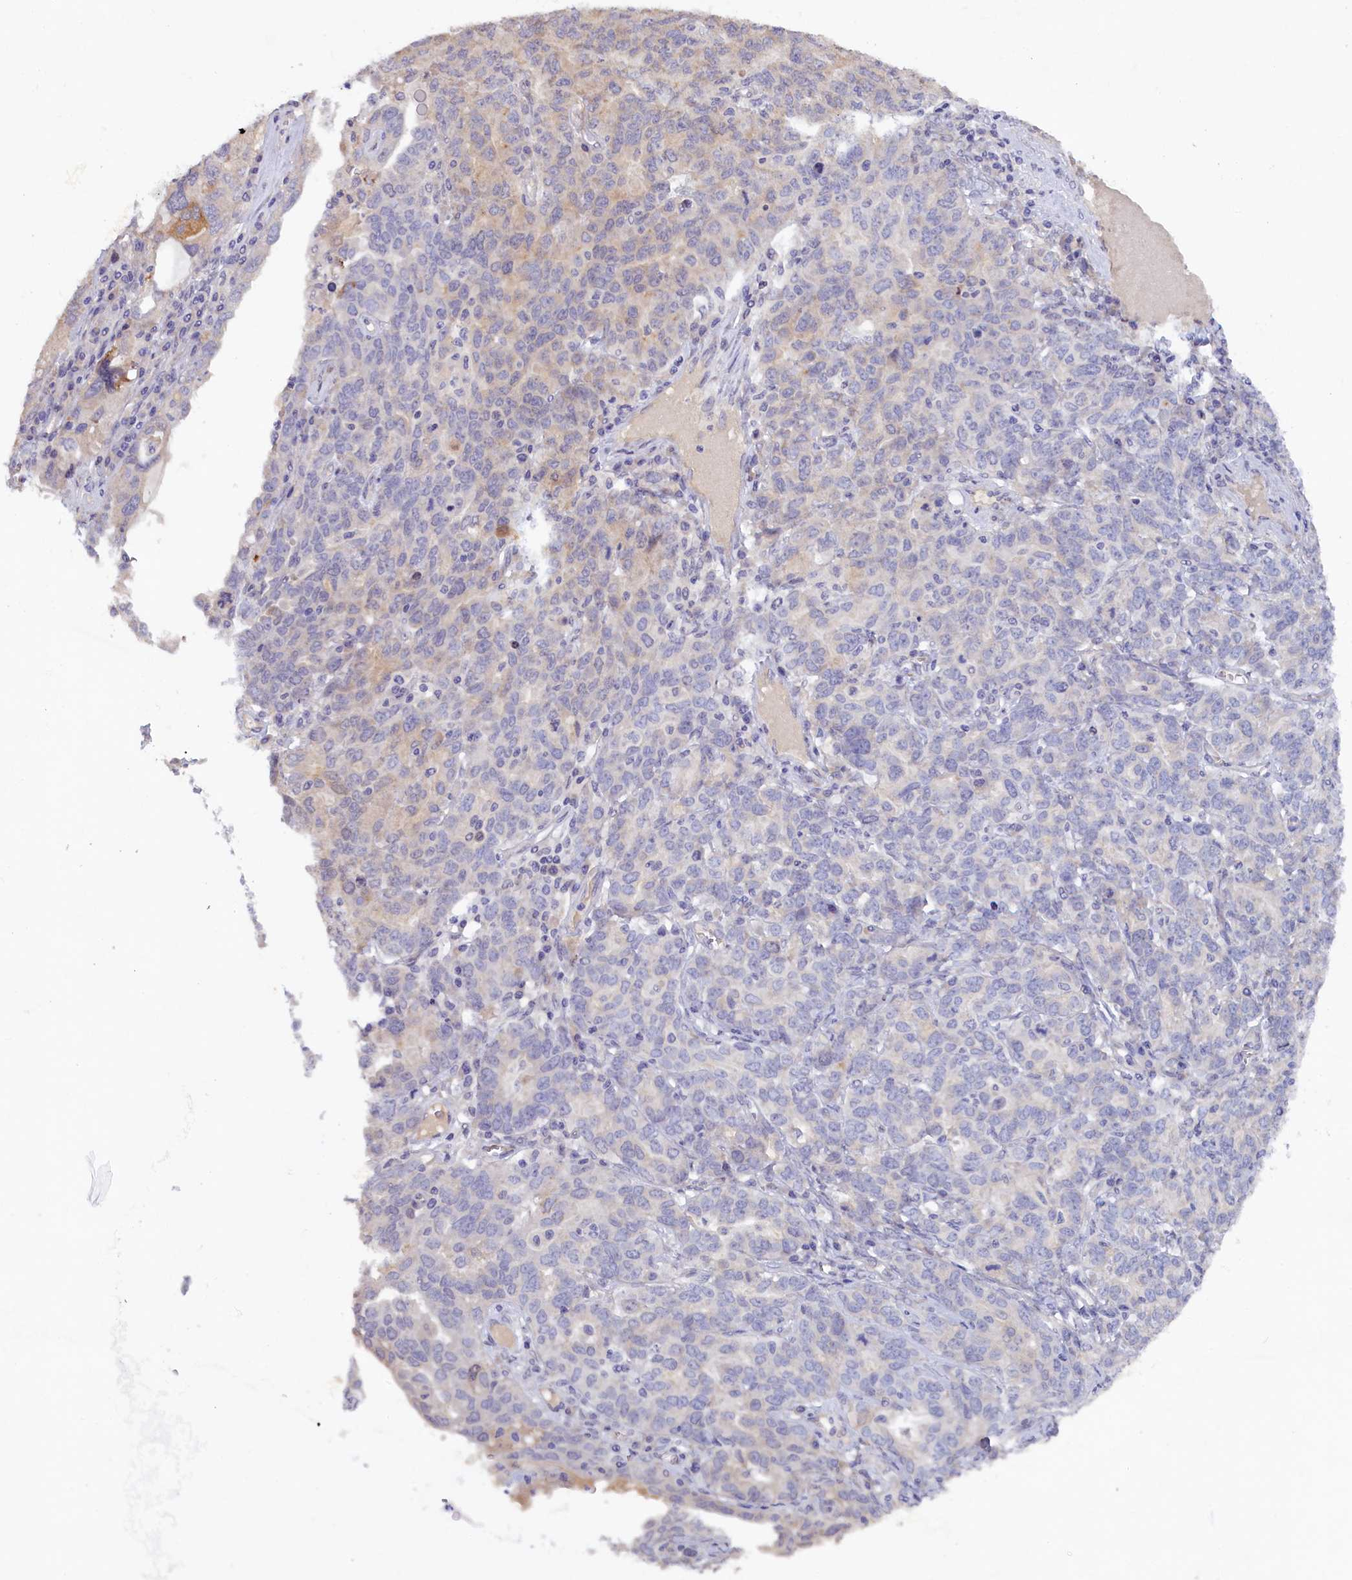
{"staining": {"intensity": "negative", "quantity": "none", "location": "none"}, "tissue": "ovarian cancer", "cell_type": "Tumor cells", "image_type": "cancer", "snomed": [{"axis": "morphology", "description": "Carcinoma, endometroid"}, {"axis": "topography", "description": "Ovary"}], "caption": "Photomicrograph shows no significant protein expression in tumor cells of endometroid carcinoma (ovarian).", "gene": "ZSWIM4", "patient": {"sex": "female", "age": 62}}